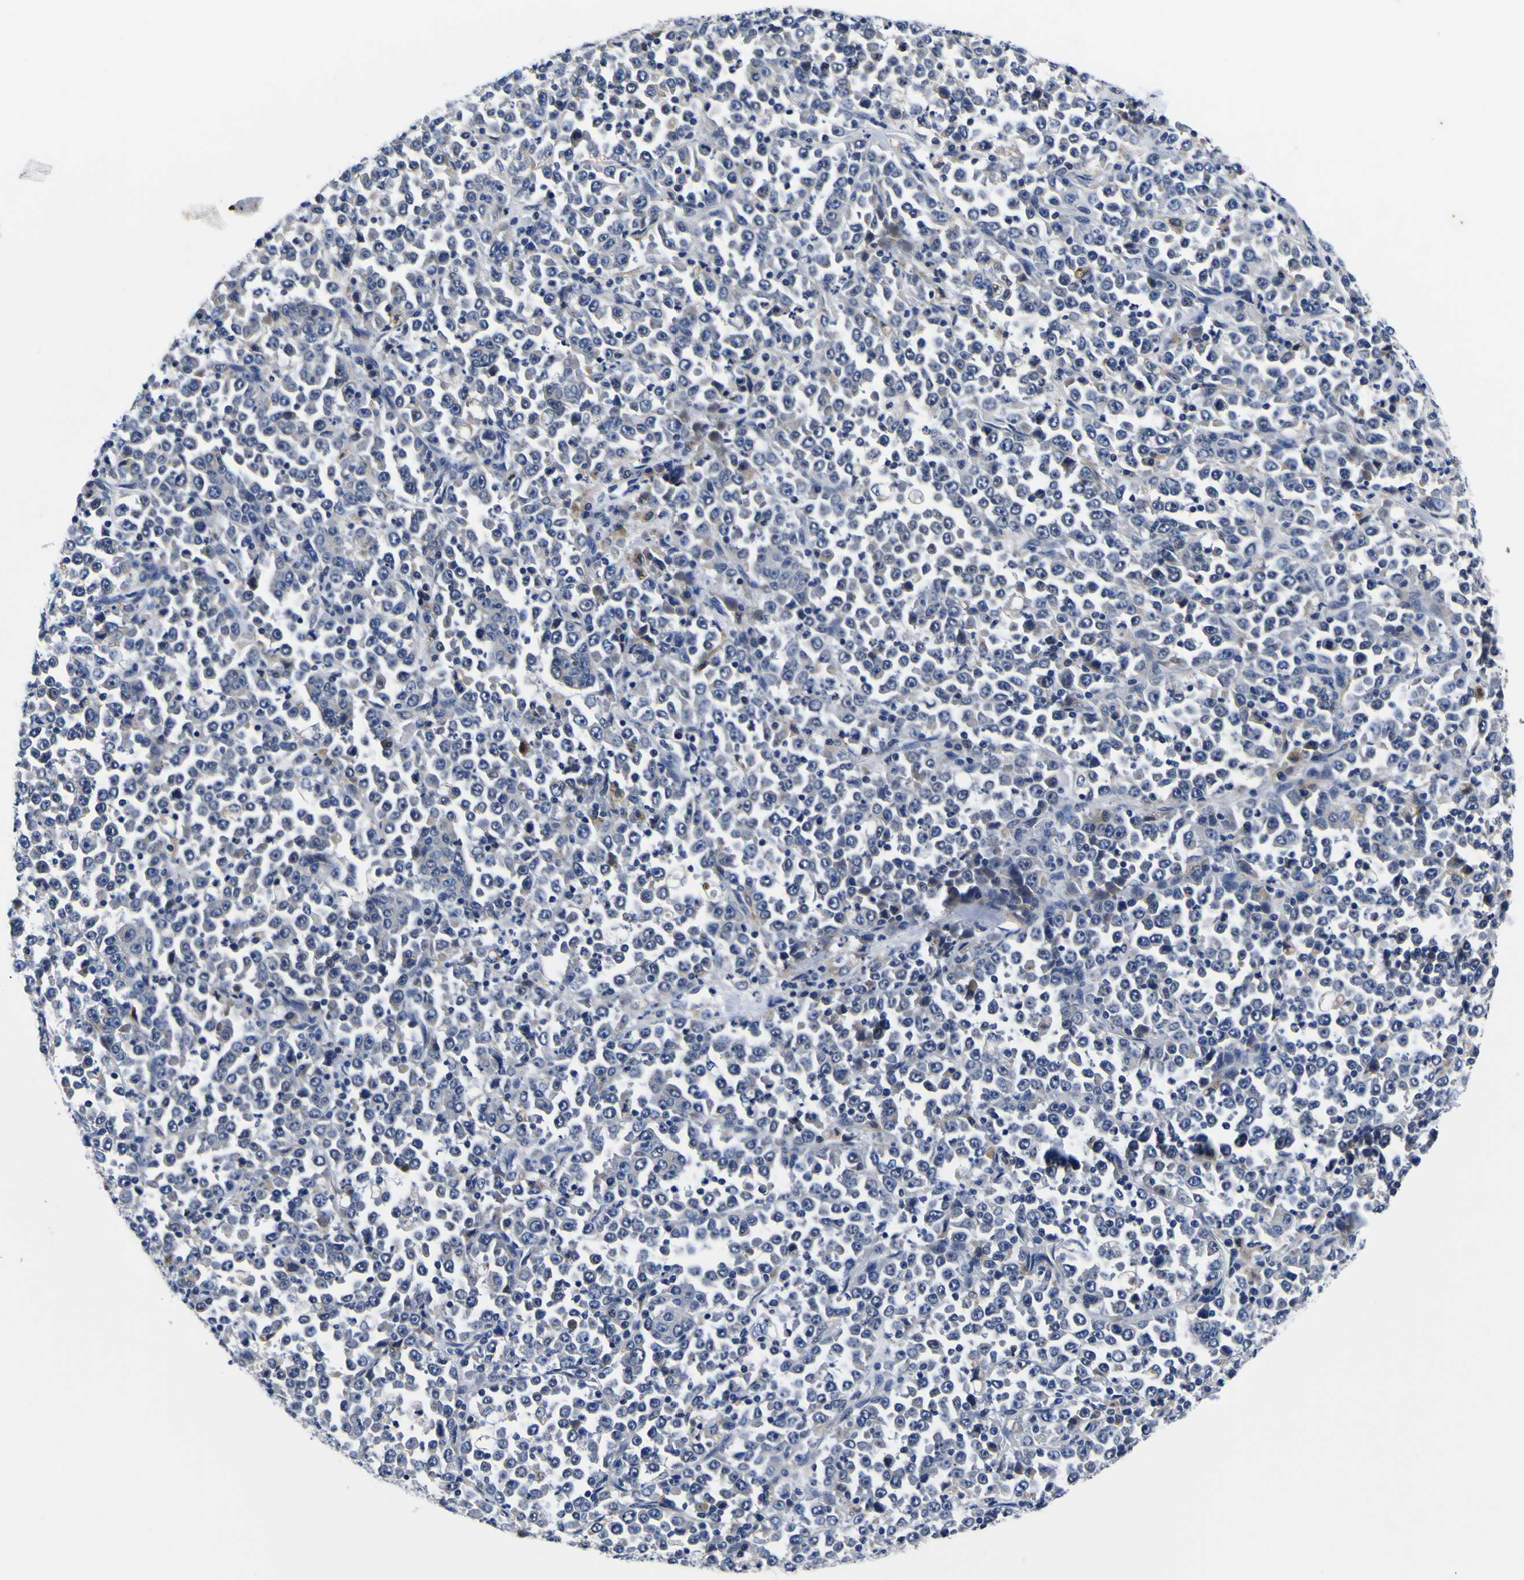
{"staining": {"intensity": "negative", "quantity": "none", "location": "none"}, "tissue": "stomach cancer", "cell_type": "Tumor cells", "image_type": "cancer", "snomed": [{"axis": "morphology", "description": "Normal tissue, NOS"}, {"axis": "morphology", "description": "Adenocarcinoma, NOS"}, {"axis": "topography", "description": "Stomach, upper"}, {"axis": "topography", "description": "Stomach"}], "caption": "Tumor cells are negative for protein expression in human stomach adenocarcinoma.", "gene": "IGFLR1", "patient": {"sex": "male", "age": 59}}